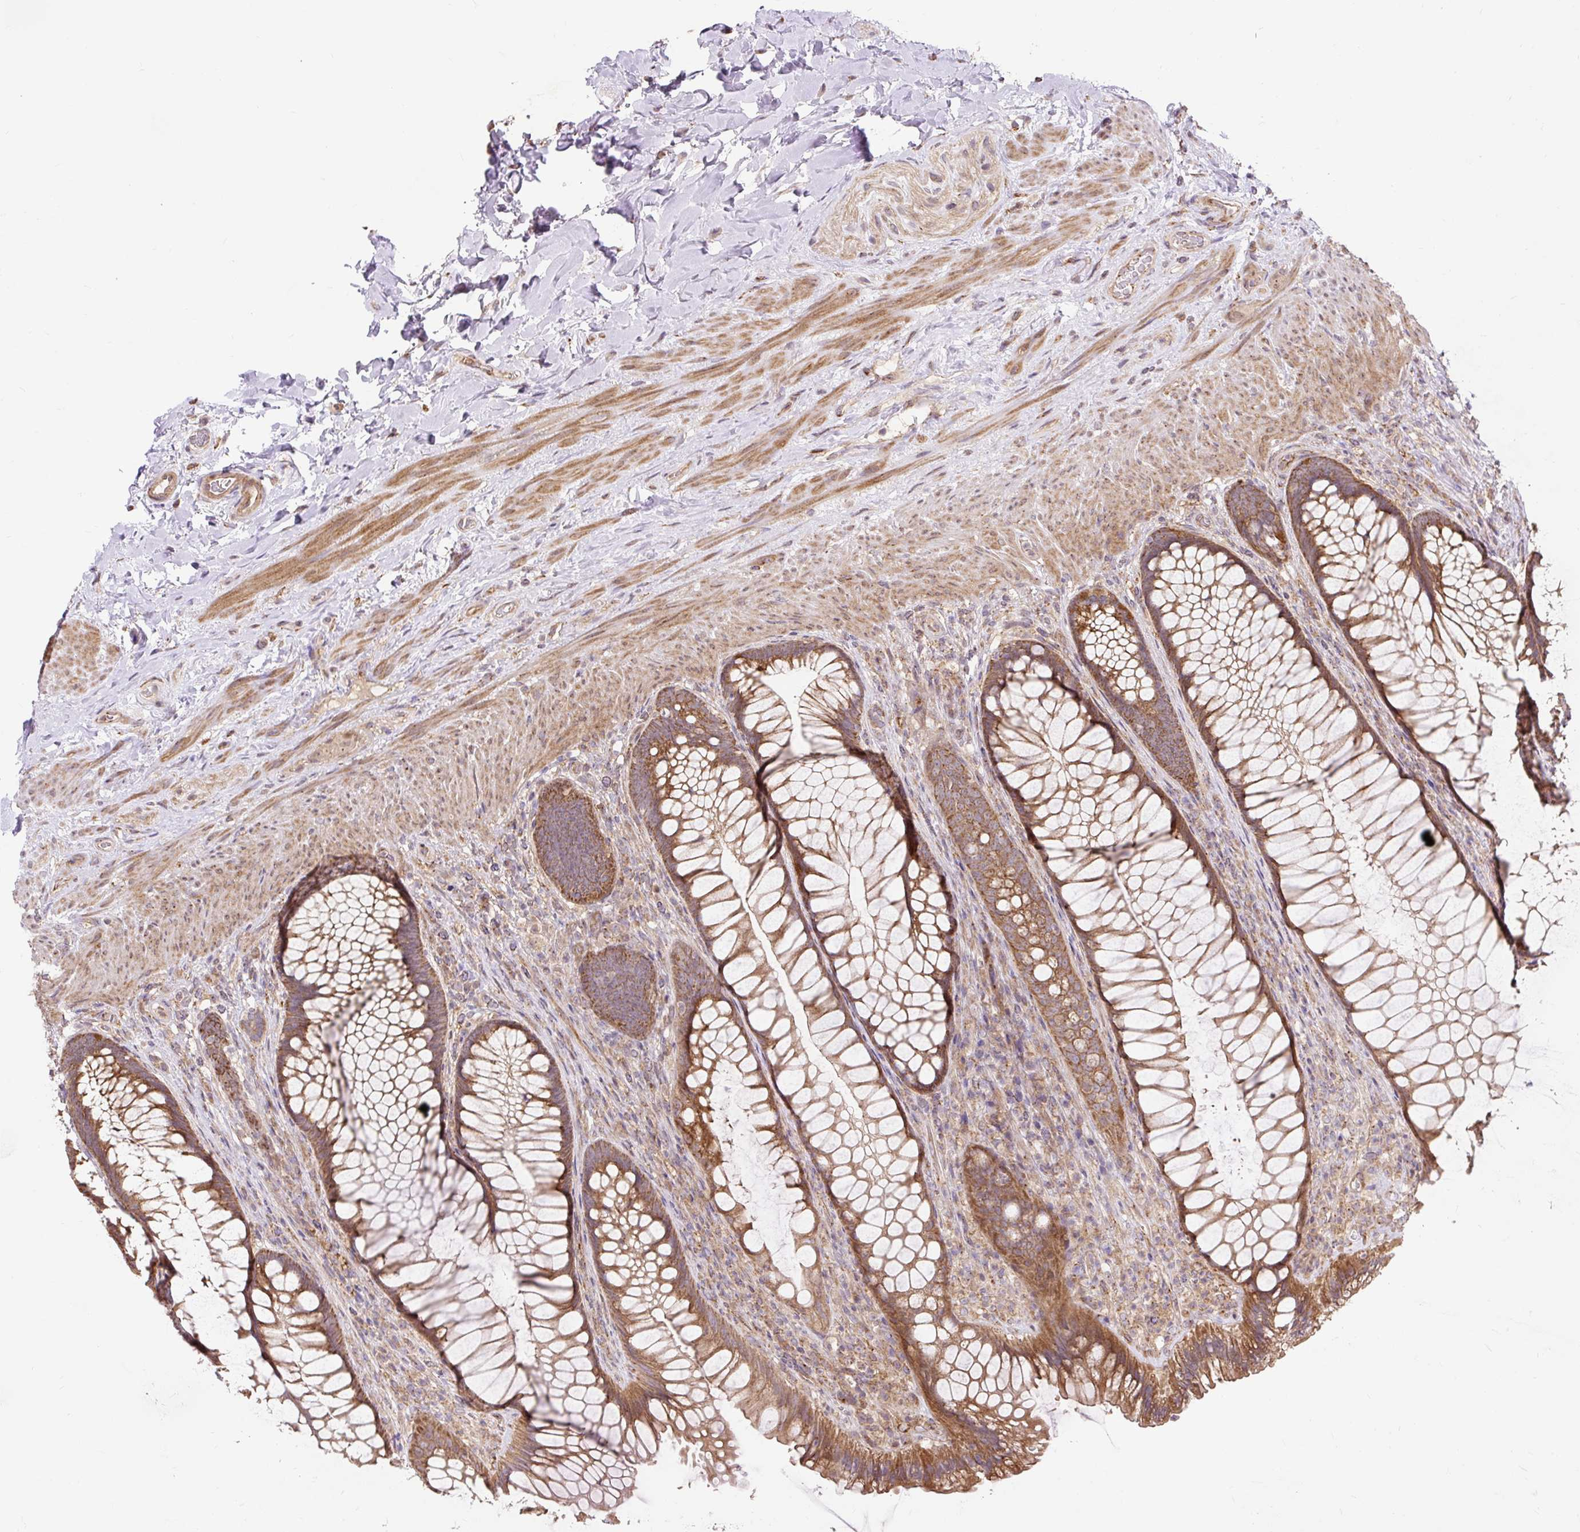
{"staining": {"intensity": "moderate", "quantity": ">75%", "location": "cytoplasmic/membranous"}, "tissue": "rectum", "cell_type": "Glandular cells", "image_type": "normal", "snomed": [{"axis": "morphology", "description": "Normal tissue, NOS"}, {"axis": "topography", "description": "Rectum"}], "caption": "An IHC micrograph of normal tissue is shown. Protein staining in brown highlights moderate cytoplasmic/membranous positivity in rectum within glandular cells. Immunohistochemistry stains the protein of interest in brown and the nuclei are stained blue.", "gene": "TRIAP1", "patient": {"sex": "male", "age": 53}}